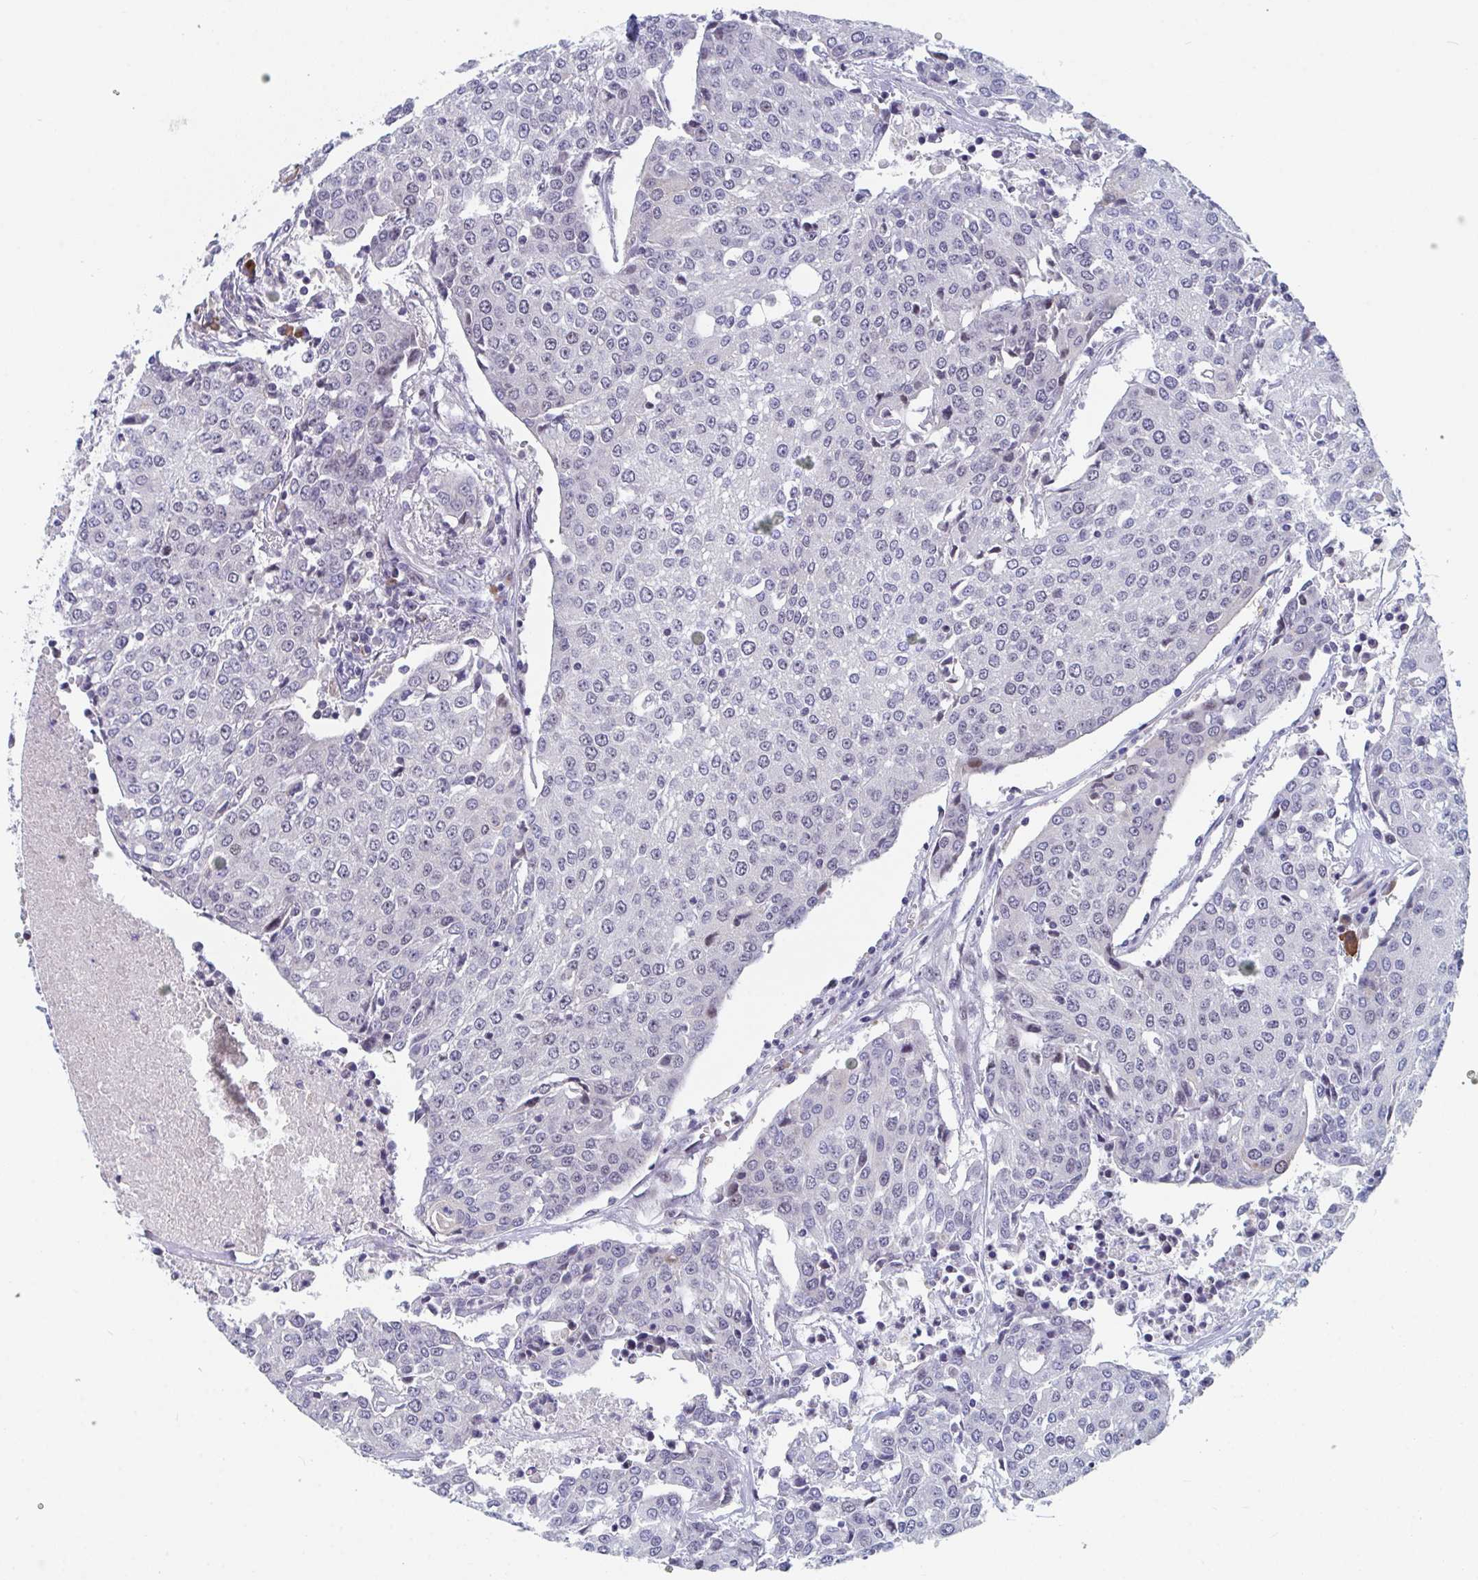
{"staining": {"intensity": "negative", "quantity": "none", "location": "none"}, "tissue": "urothelial cancer", "cell_type": "Tumor cells", "image_type": "cancer", "snomed": [{"axis": "morphology", "description": "Urothelial carcinoma, High grade"}, {"axis": "topography", "description": "Urinary bladder"}], "caption": "Immunohistochemistry histopathology image of neoplastic tissue: urothelial carcinoma (high-grade) stained with DAB (3,3'-diaminobenzidine) exhibits no significant protein positivity in tumor cells. (Brightfield microscopy of DAB (3,3'-diaminobenzidine) immunohistochemistry at high magnification).", "gene": "CENPT", "patient": {"sex": "female", "age": 85}}